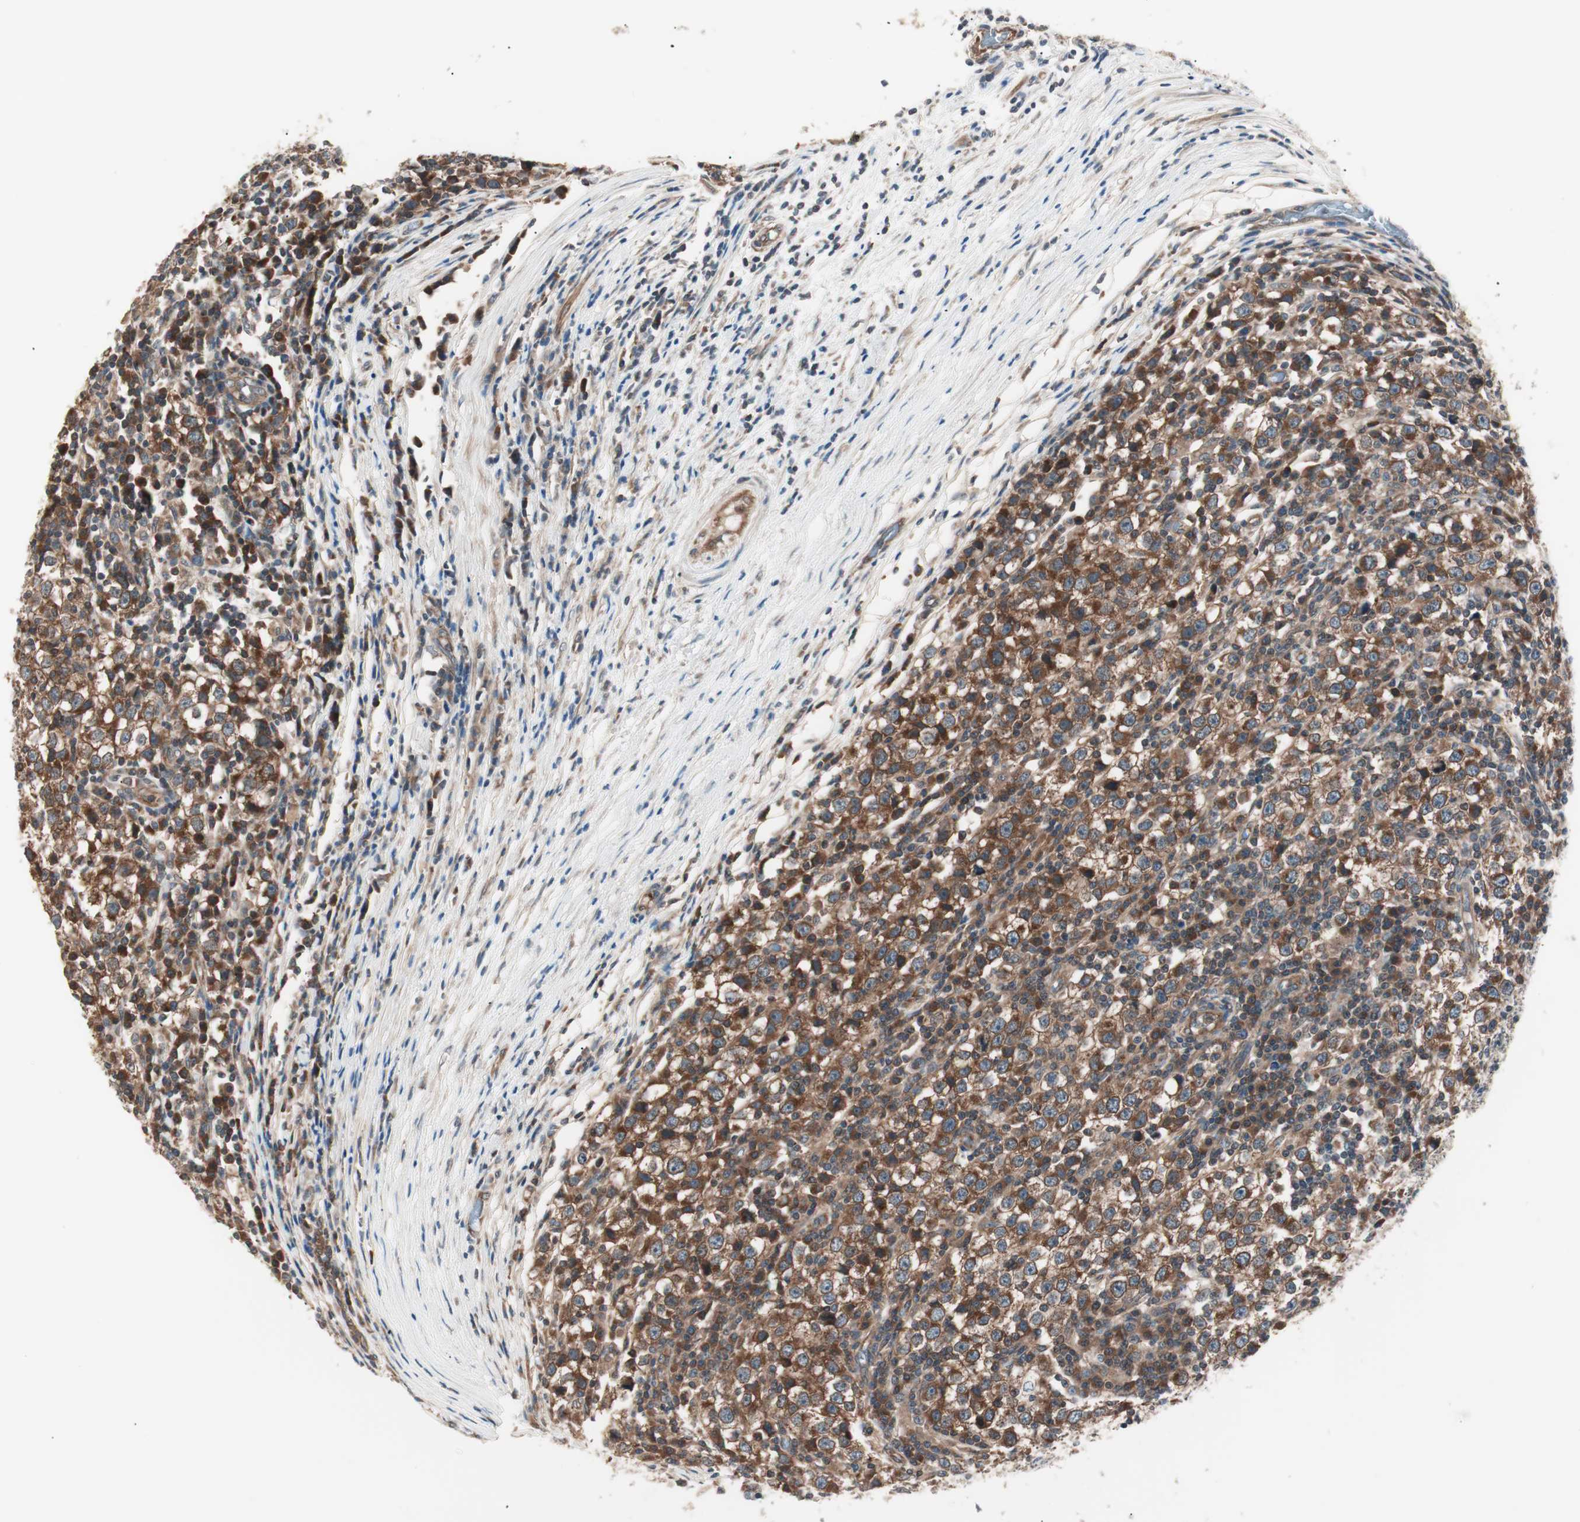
{"staining": {"intensity": "strong", "quantity": ">75%", "location": "cytoplasmic/membranous"}, "tissue": "testis cancer", "cell_type": "Tumor cells", "image_type": "cancer", "snomed": [{"axis": "morphology", "description": "Seminoma, NOS"}, {"axis": "topography", "description": "Testis"}], "caption": "Protein expression analysis of testis cancer (seminoma) exhibits strong cytoplasmic/membranous staining in about >75% of tumor cells. The protein is shown in brown color, while the nuclei are stained blue.", "gene": "TSG101", "patient": {"sex": "male", "age": 65}}